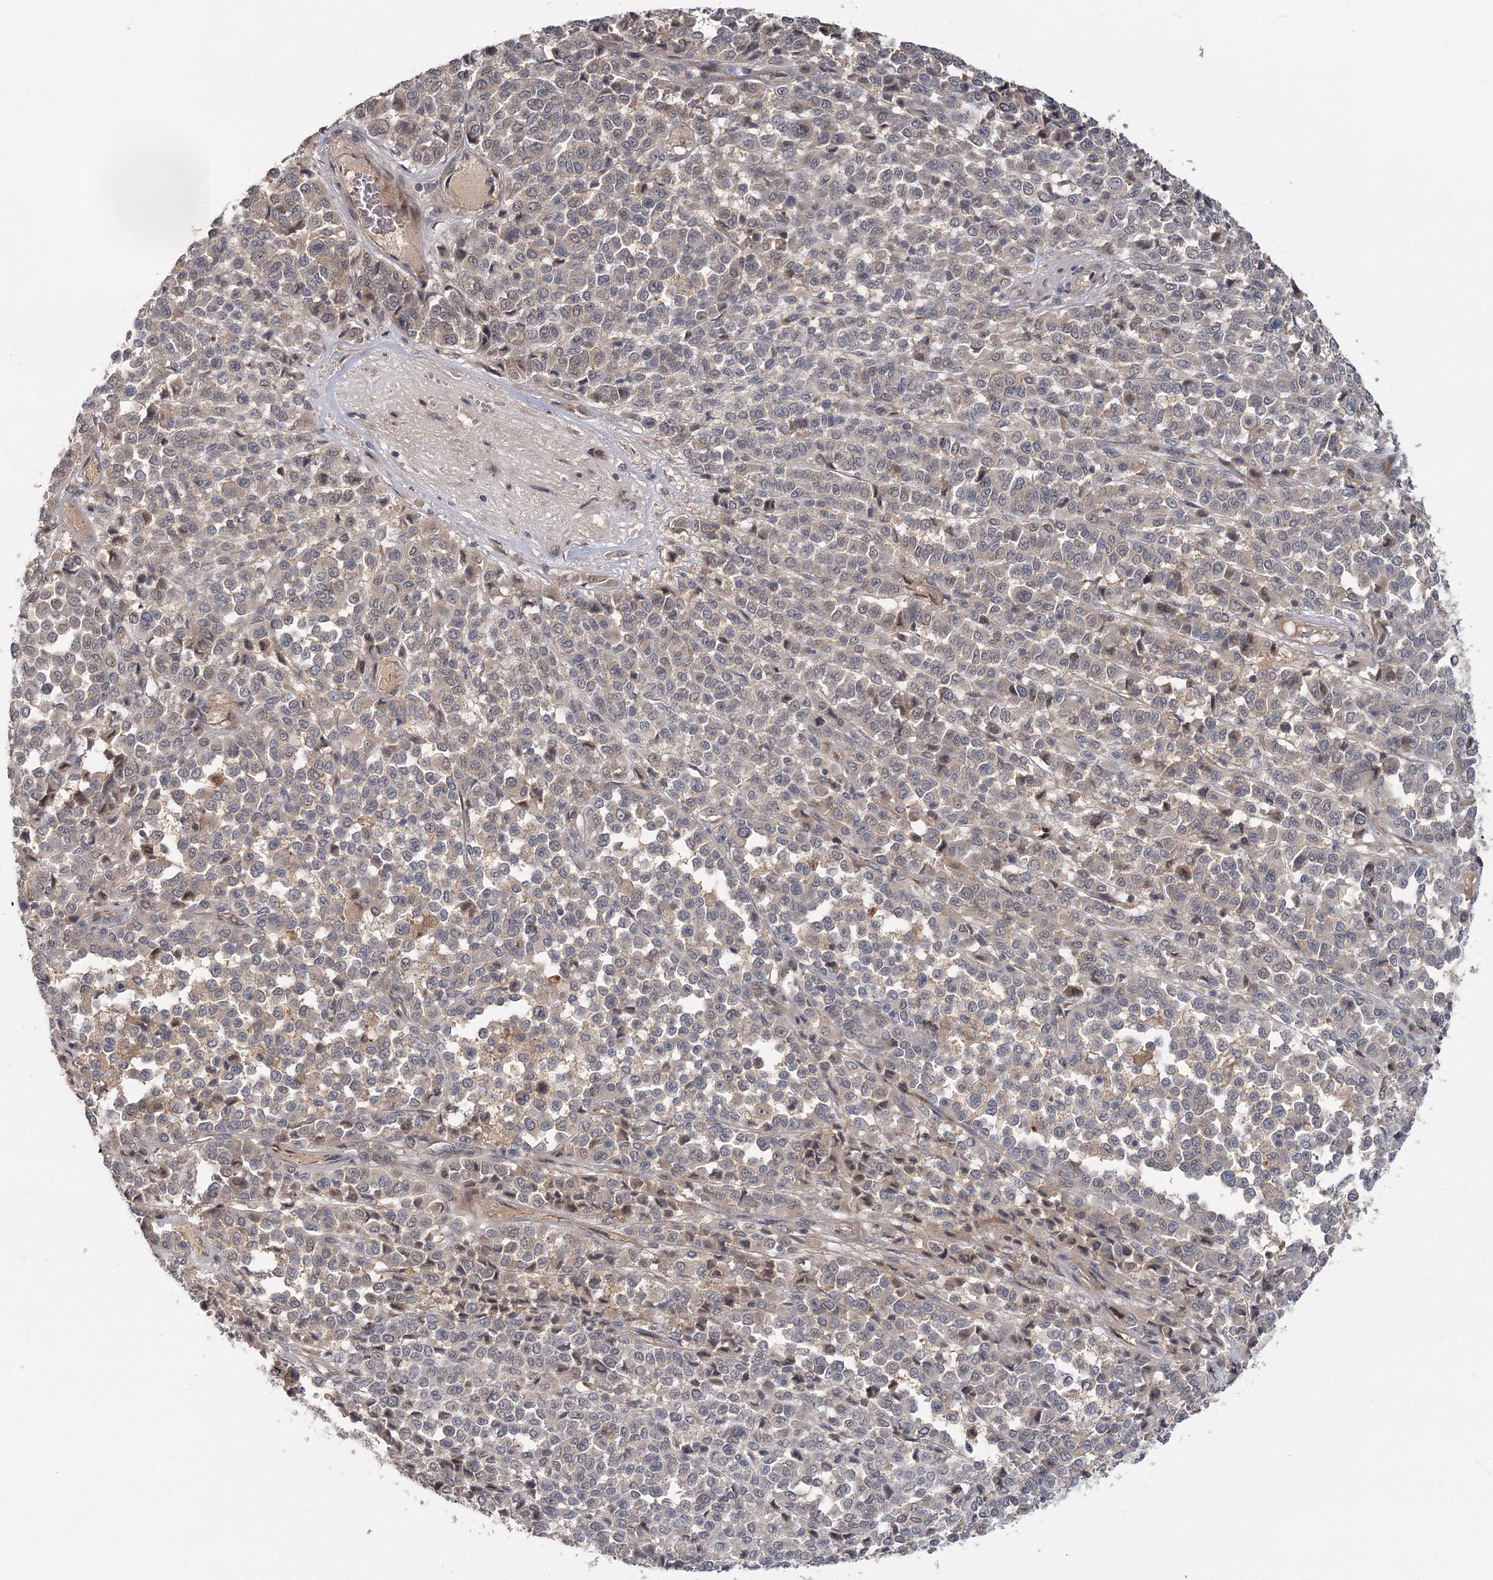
{"staining": {"intensity": "negative", "quantity": "none", "location": "none"}, "tissue": "melanoma", "cell_type": "Tumor cells", "image_type": "cancer", "snomed": [{"axis": "morphology", "description": "Malignant melanoma, Metastatic site"}, {"axis": "topography", "description": "Pancreas"}], "caption": "Immunohistochemistry micrograph of human melanoma stained for a protein (brown), which displays no positivity in tumor cells. The staining is performed using DAB brown chromogen with nuclei counter-stained in using hematoxylin.", "gene": "RNF25", "patient": {"sex": "female", "age": 30}}